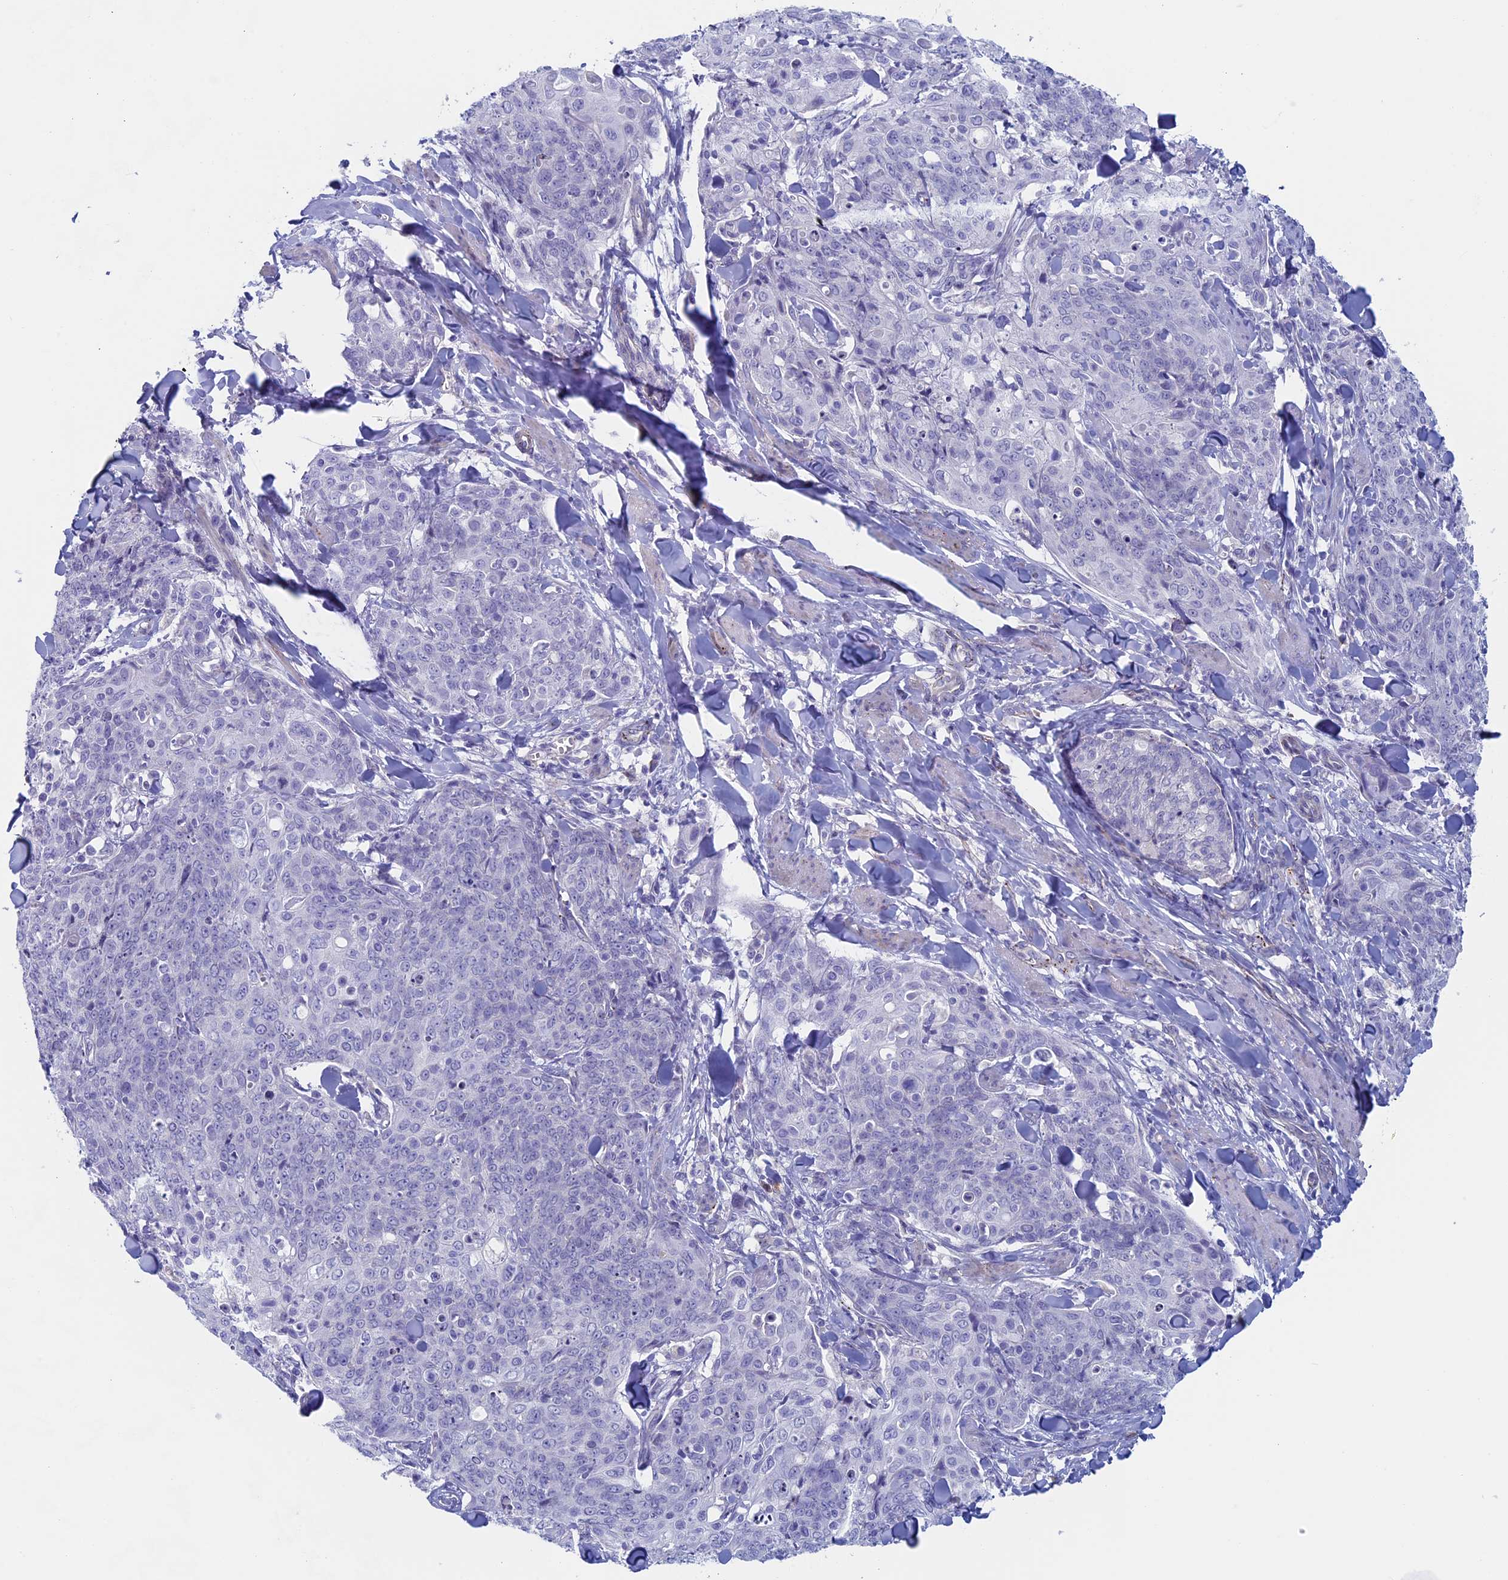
{"staining": {"intensity": "negative", "quantity": "none", "location": "none"}, "tissue": "skin cancer", "cell_type": "Tumor cells", "image_type": "cancer", "snomed": [{"axis": "morphology", "description": "Squamous cell carcinoma, NOS"}, {"axis": "topography", "description": "Skin"}, {"axis": "topography", "description": "Vulva"}], "caption": "Tumor cells are negative for protein expression in human squamous cell carcinoma (skin).", "gene": "MAGEB6", "patient": {"sex": "female", "age": 85}}